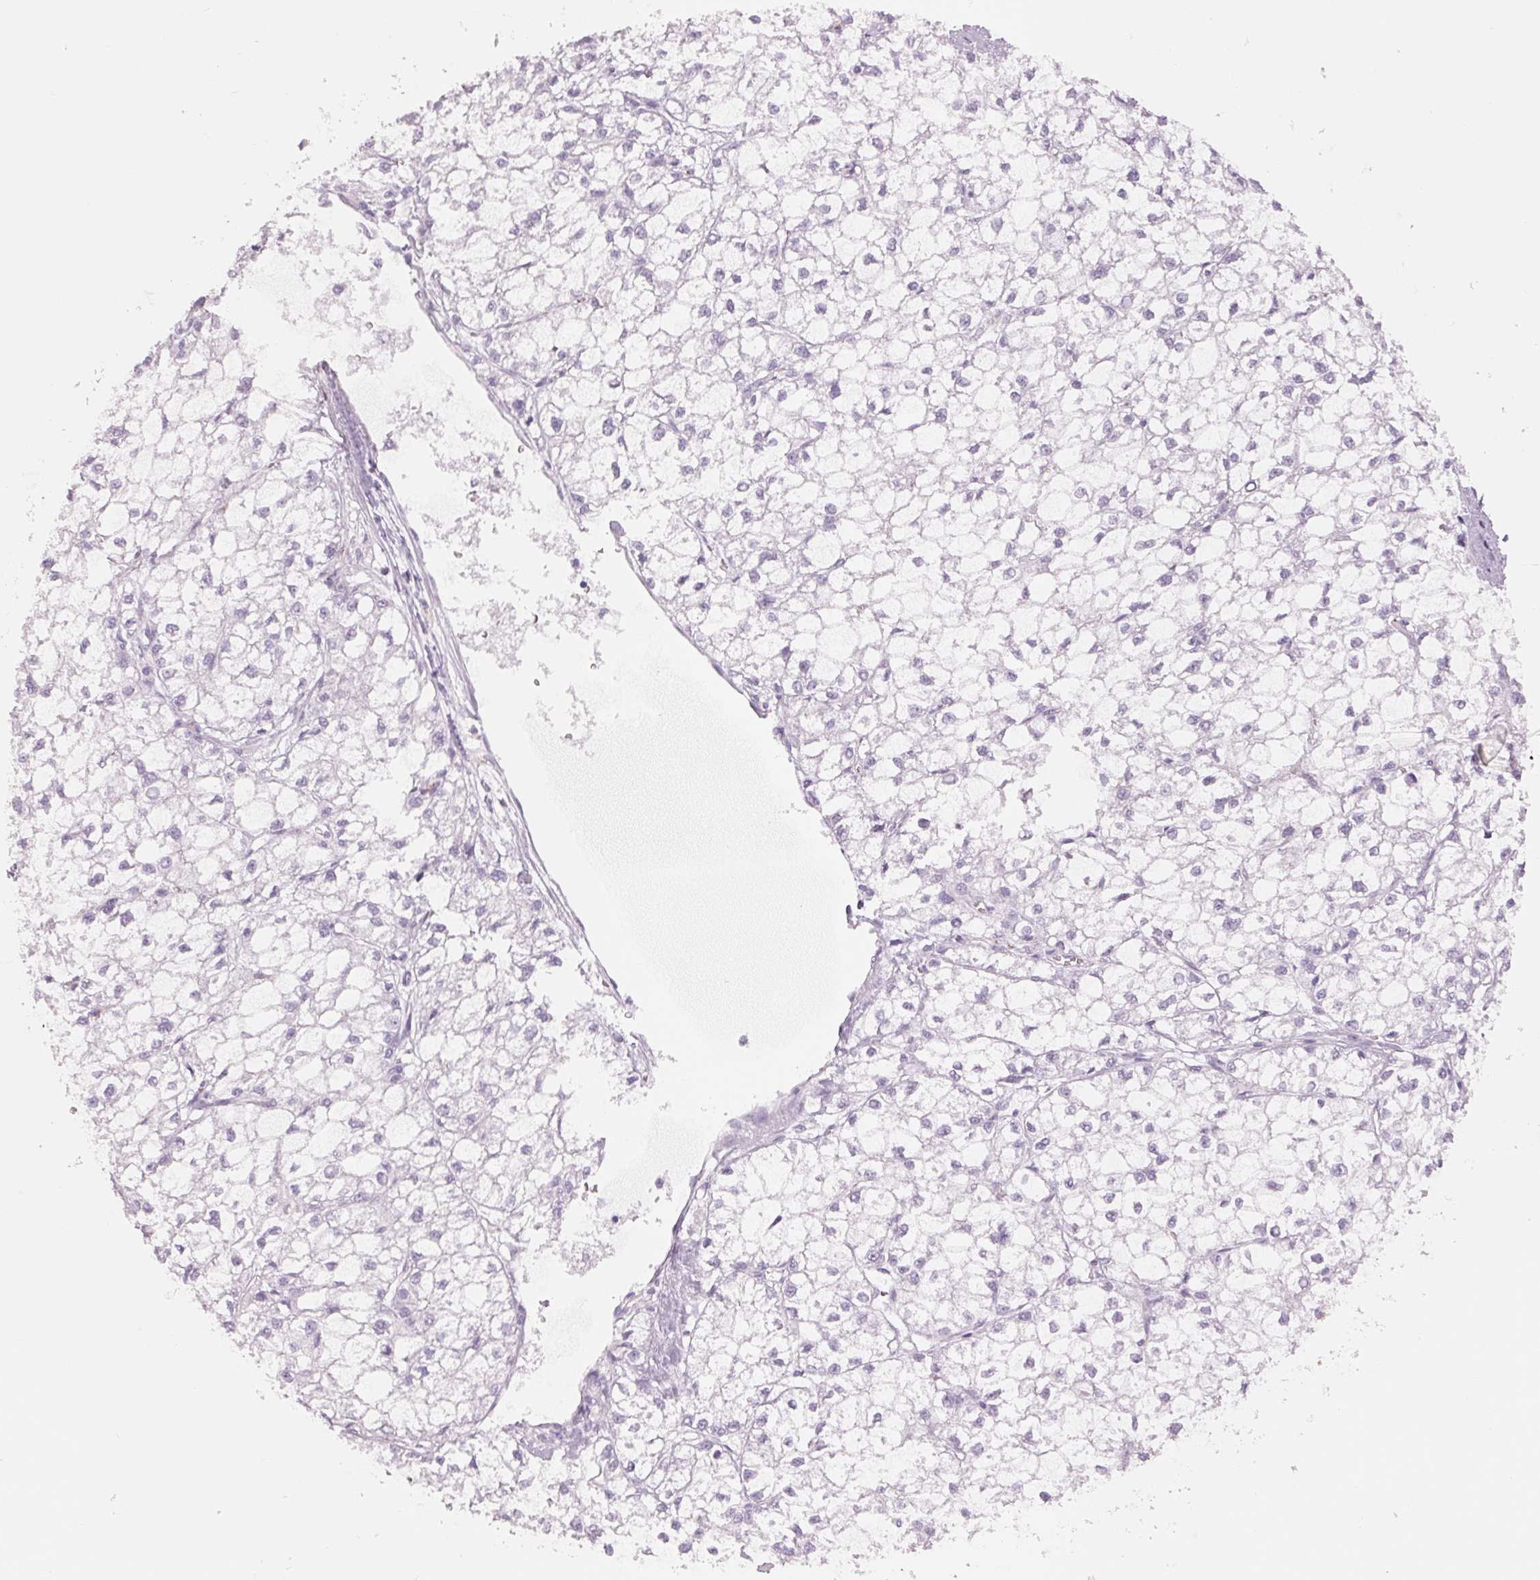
{"staining": {"intensity": "negative", "quantity": "none", "location": "none"}, "tissue": "liver cancer", "cell_type": "Tumor cells", "image_type": "cancer", "snomed": [{"axis": "morphology", "description": "Carcinoma, Hepatocellular, NOS"}, {"axis": "topography", "description": "Liver"}], "caption": "Tumor cells show no significant expression in hepatocellular carcinoma (liver). (DAB (3,3'-diaminobenzidine) IHC visualized using brightfield microscopy, high magnification).", "gene": "GALNT7", "patient": {"sex": "female", "age": 43}}